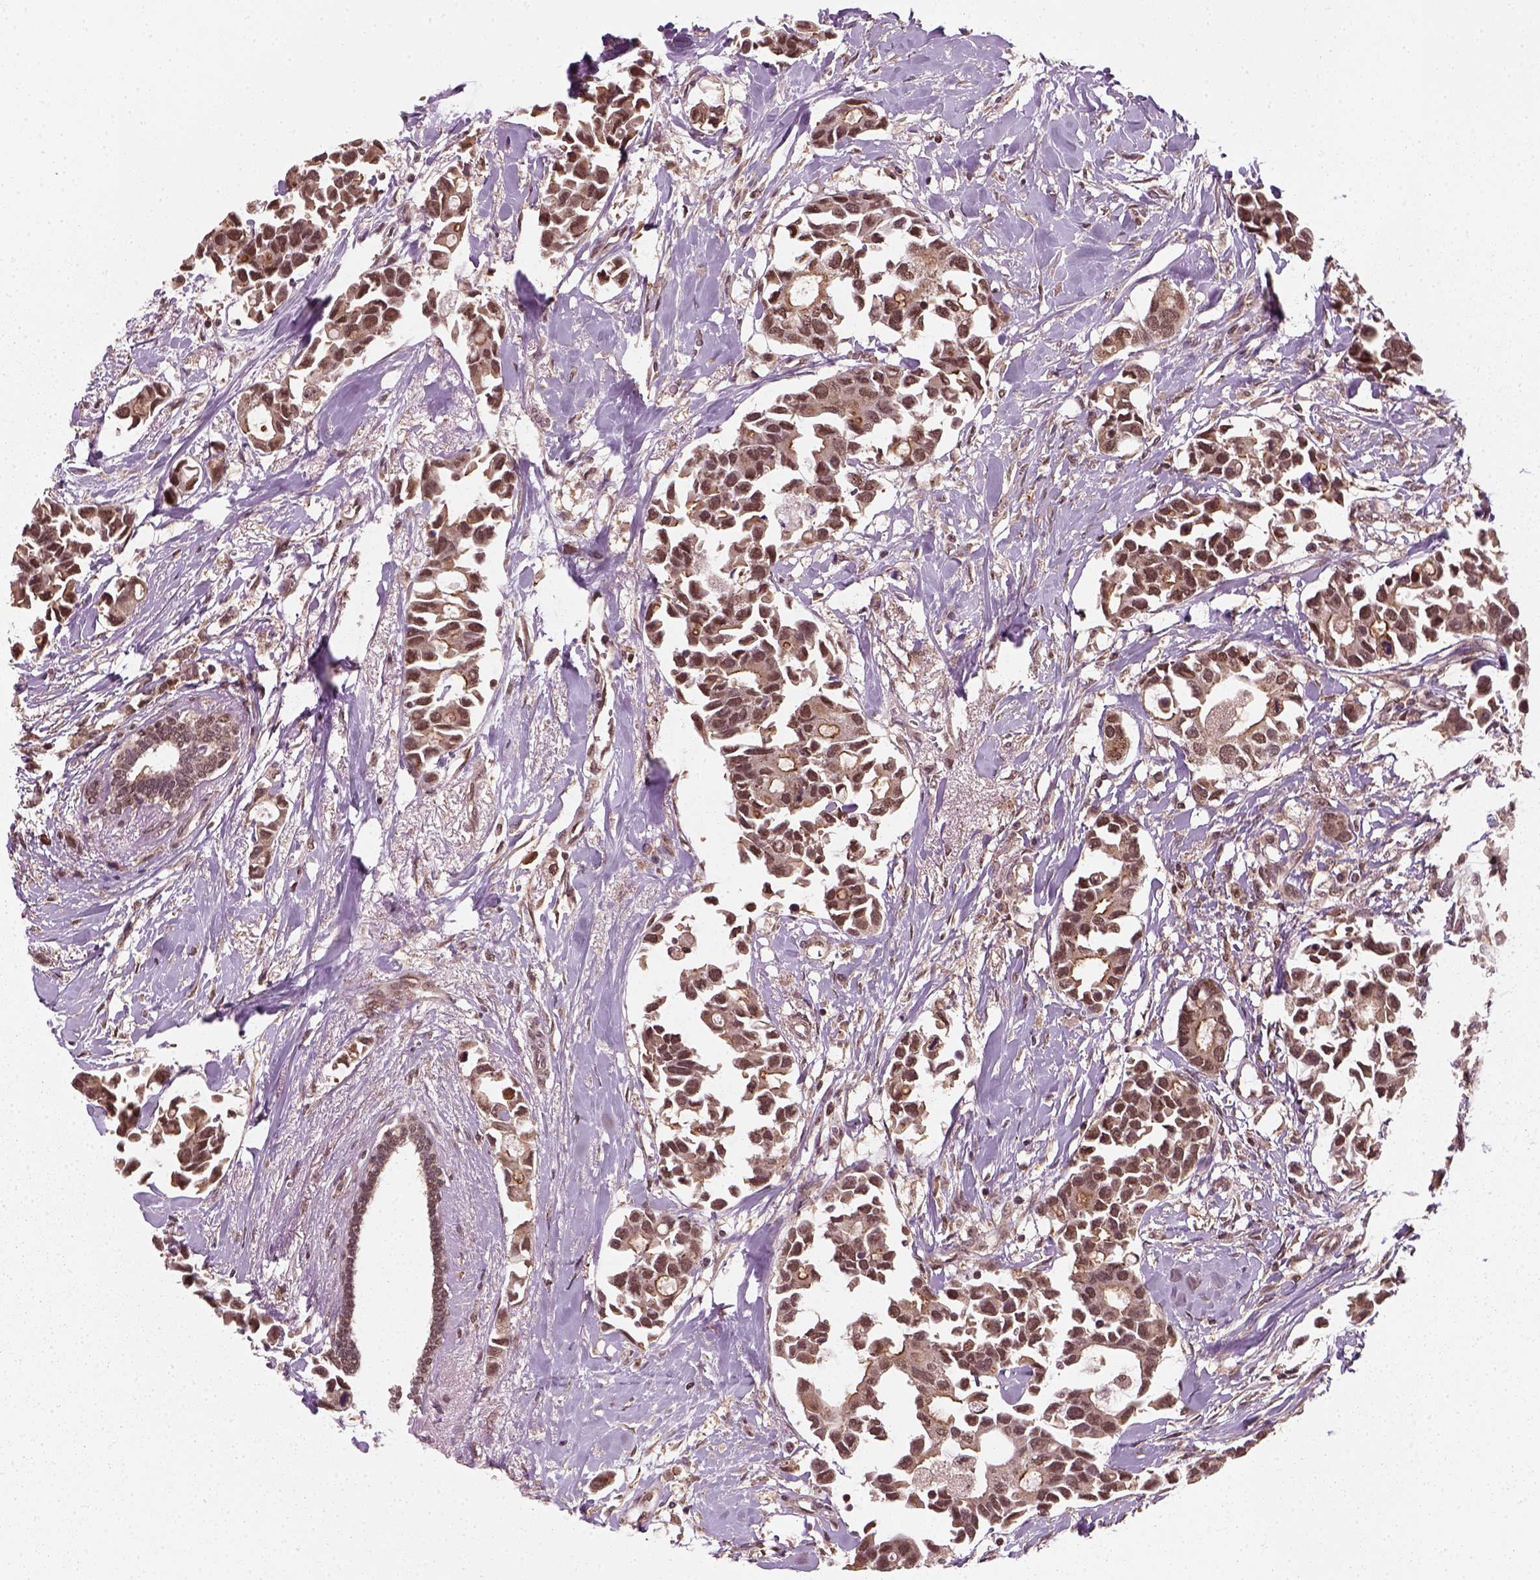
{"staining": {"intensity": "moderate", "quantity": ">75%", "location": "cytoplasmic/membranous,nuclear"}, "tissue": "breast cancer", "cell_type": "Tumor cells", "image_type": "cancer", "snomed": [{"axis": "morphology", "description": "Duct carcinoma"}, {"axis": "topography", "description": "Breast"}], "caption": "An image of infiltrating ductal carcinoma (breast) stained for a protein reveals moderate cytoplasmic/membranous and nuclear brown staining in tumor cells.", "gene": "NUDT9", "patient": {"sex": "female", "age": 83}}